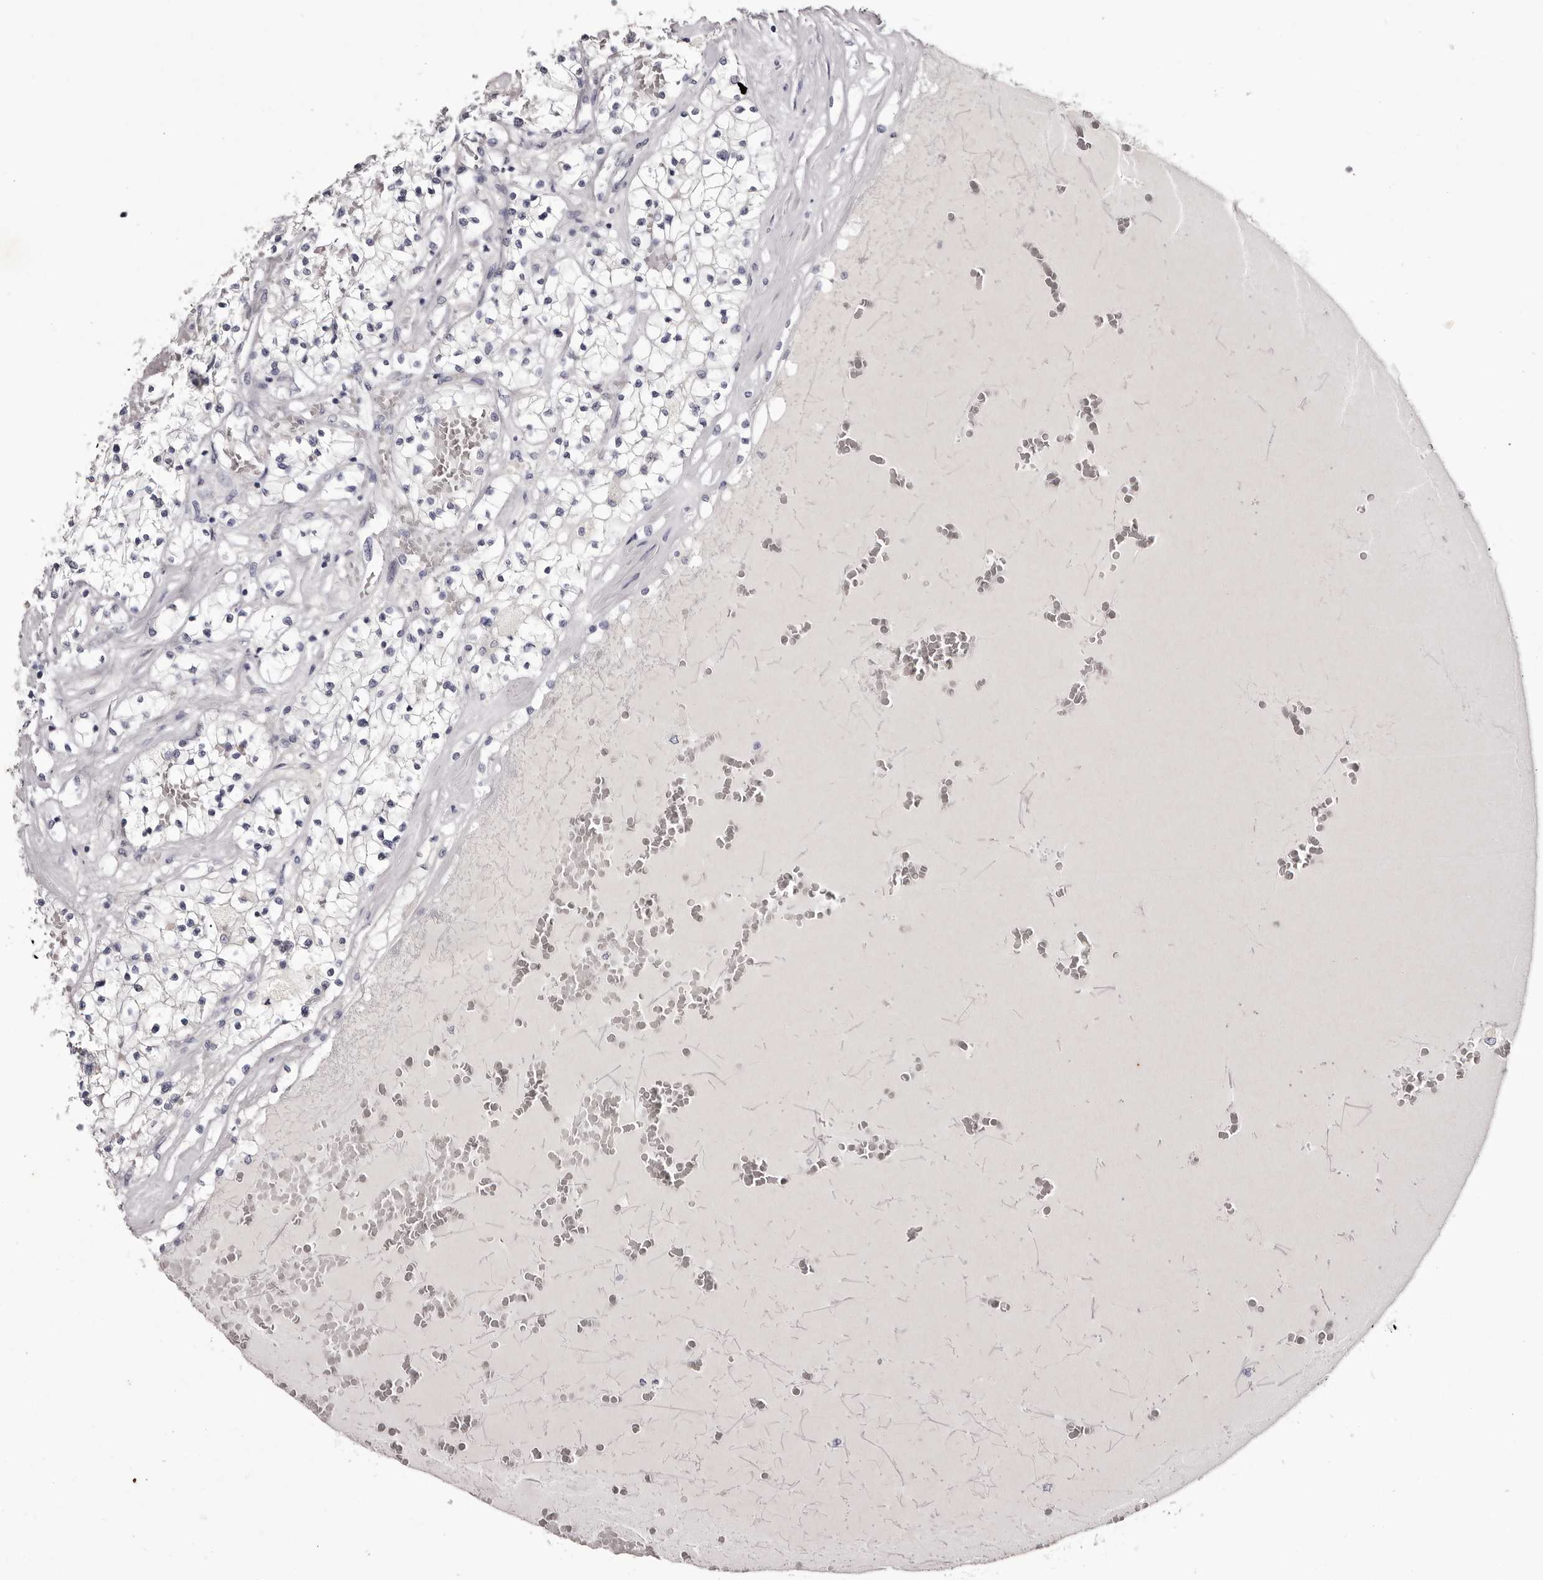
{"staining": {"intensity": "negative", "quantity": "none", "location": "none"}, "tissue": "renal cancer", "cell_type": "Tumor cells", "image_type": "cancer", "snomed": [{"axis": "morphology", "description": "Normal tissue, NOS"}, {"axis": "morphology", "description": "Adenocarcinoma, NOS"}, {"axis": "topography", "description": "Kidney"}], "caption": "Immunohistochemistry histopathology image of human renal cancer (adenocarcinoma) stained for a protein (brown), which displays no staining in tumor cells.", "gene": "CA6", "patient": {"sex": "male", "age": 68}}